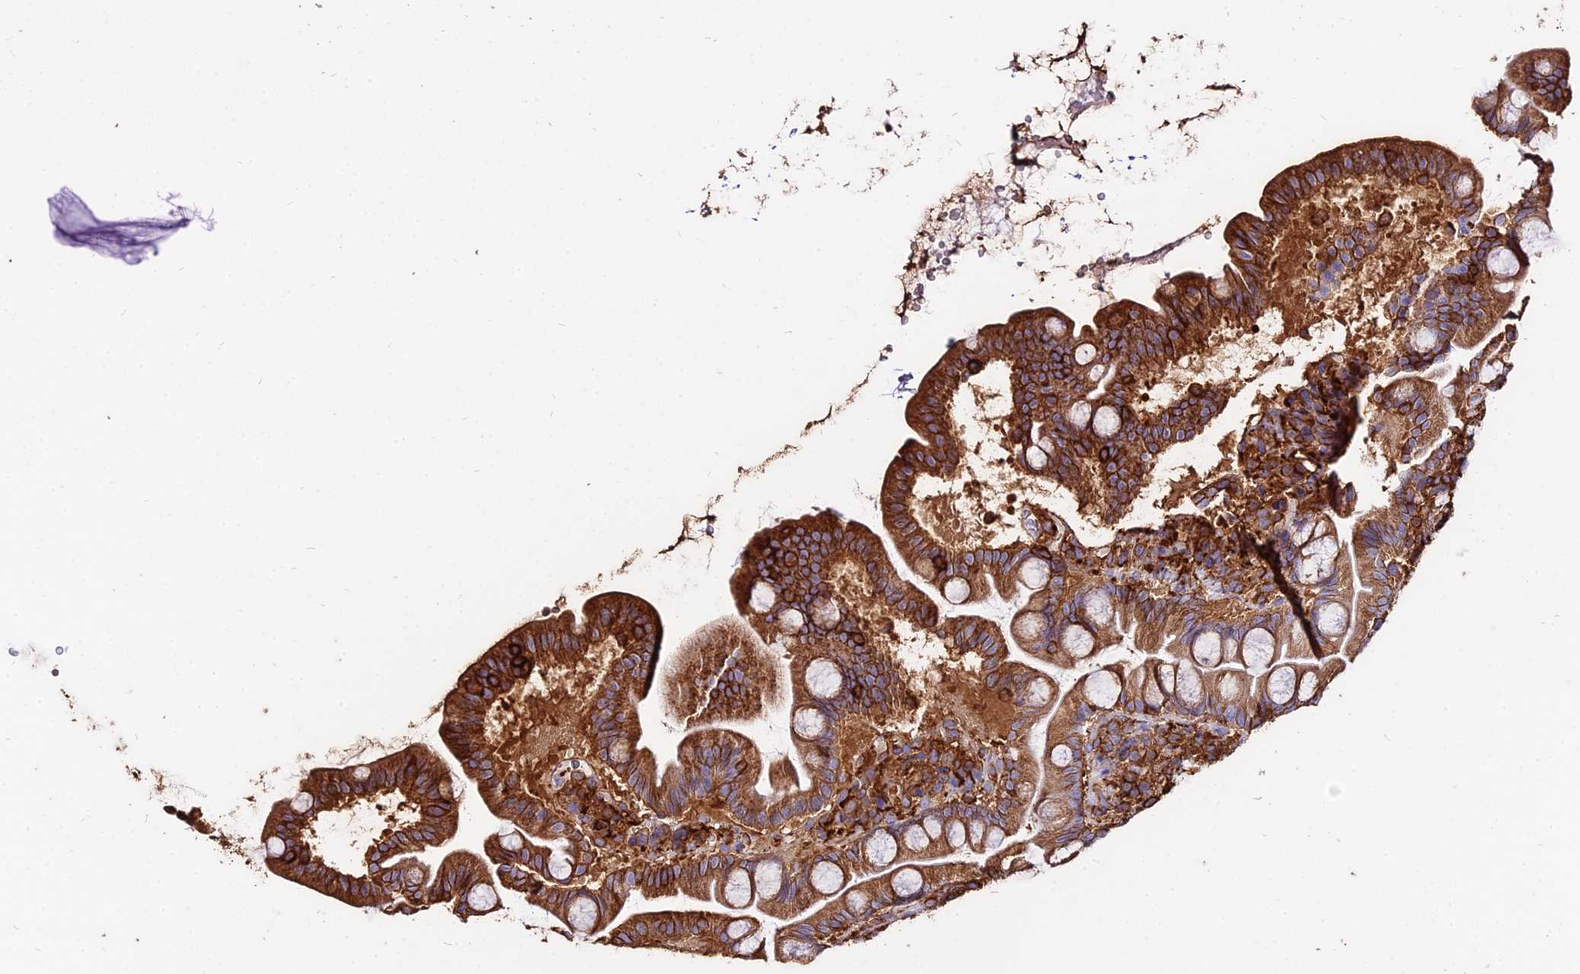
{"staining": {"intensity": "strong", "quantity": ">75%", "location": "cytoplasmic/membranous"}, "tissue": "small intestine", "cell_type": "Glandular cells", "image_type": "normal", "snomed": [{"axis": "morphology", "description": "Normal tissue, NOS"}, {"axis": "topography", "description": "Small intestine"}], "caption": "Glandular cells demonstrate high levels of strong cytoplasmic/membranous staining in approximately >75% of cells in unremarkable small intestine.", "gene": "TUBA1A", "patient": {"sex": "female", "age": 68}}